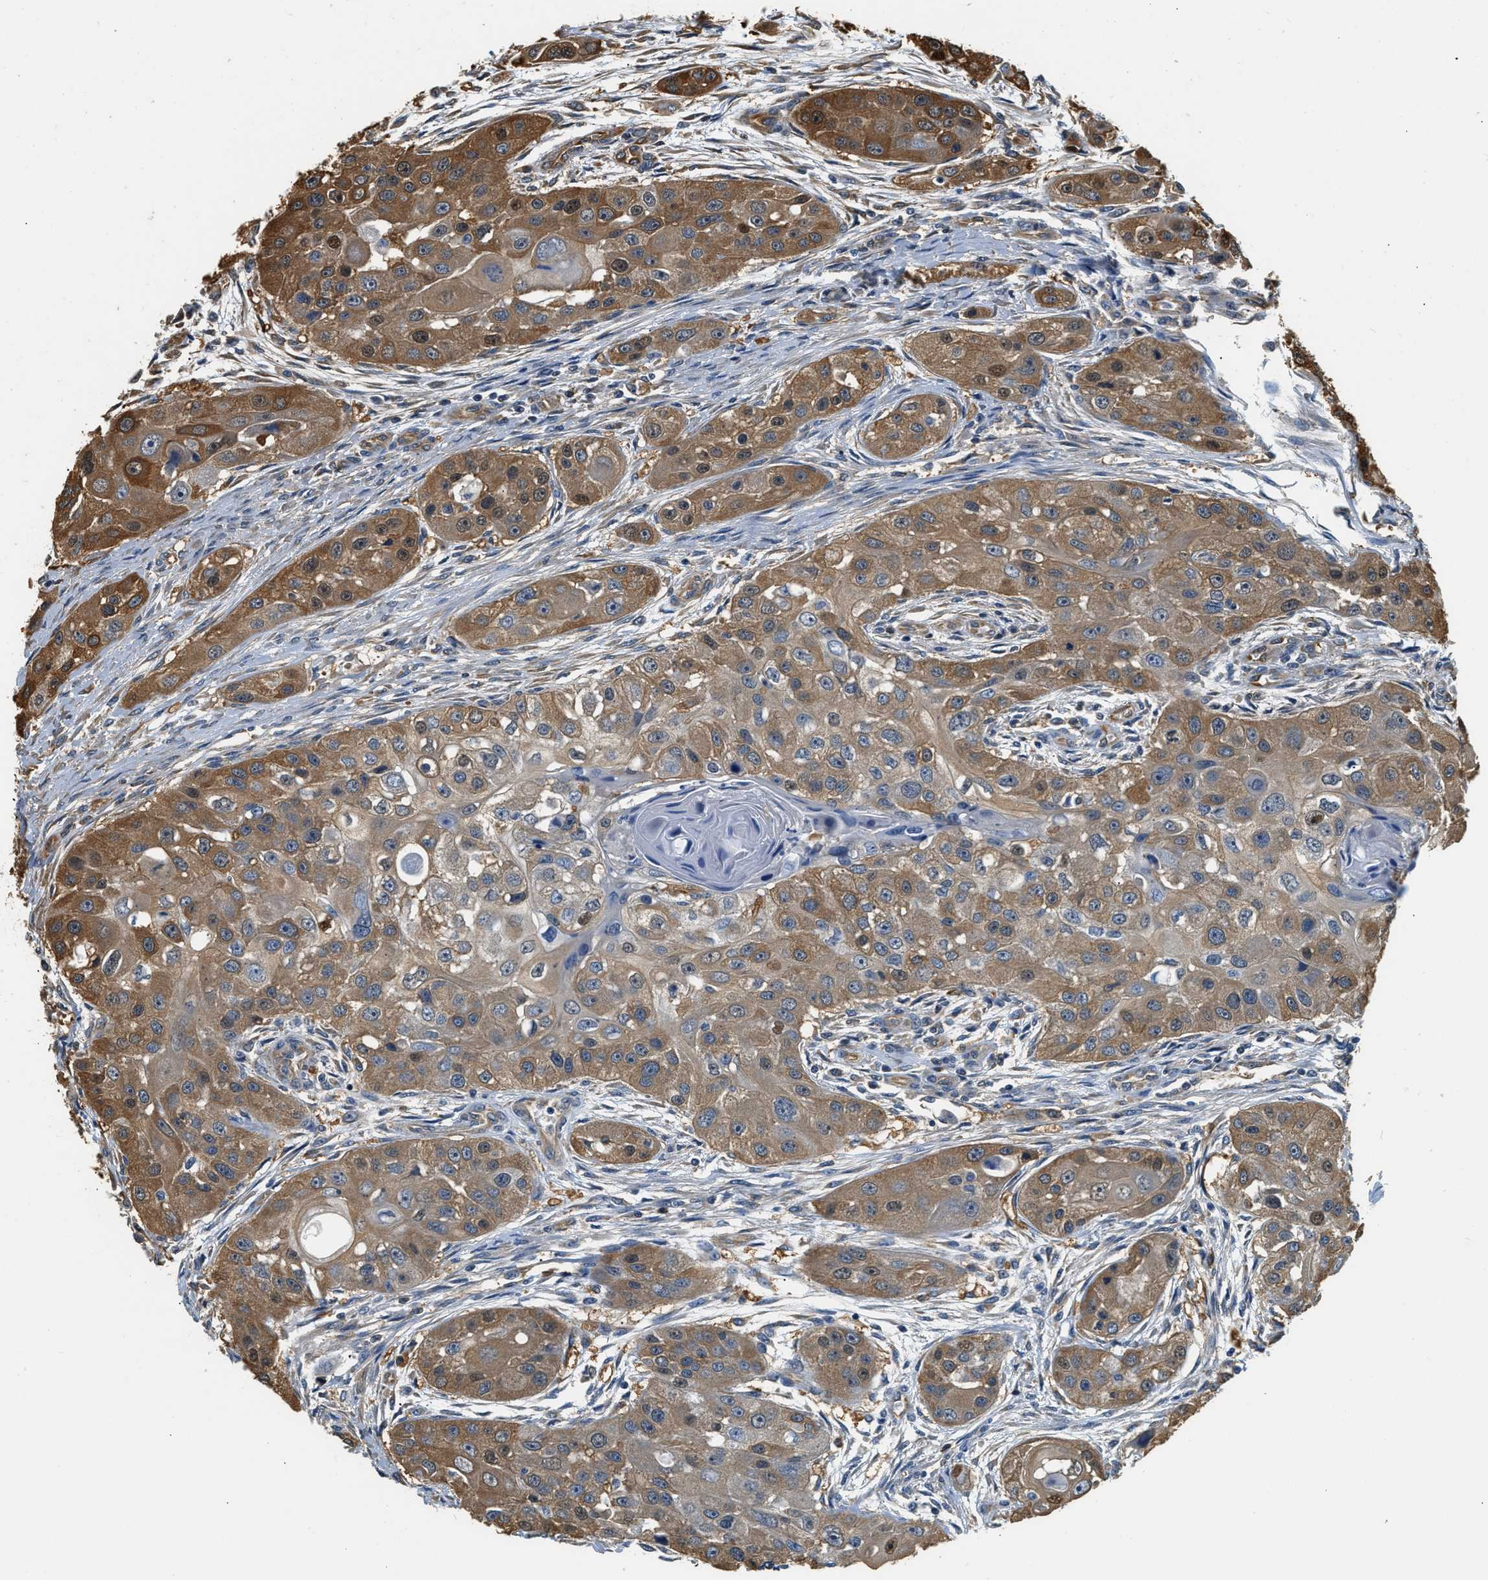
{"staining": {"intensity": "moderate", "quantity": ">75%", "location": "cytoplasmic/membranous"}, "tissue": "head and neck cancer", "cell_type": "Tumor cells", "image_type": "cancer", "snomed": [{"axis": "morphology", "description": "Normal tissue, NOS"}, {"axis": "morphology", "description": "Squamous cell carcinoma, NOS"}, {"axis": "topography", "description": "Skeletal muscle"}, {"axis": "topography", "description": "Head-Neck"}], "caption": "Immunohistochemistry (DAB) staining of head and neck cancer demonstrates moderate cytoplasmic/membranous protein expression in about >75% of tumor cells. The staining is performed using DAB (3,3'-diaminobenzidine) brown chromogen to label protein expression. The nuclei are counter-stained blue using hematoxylin.", "gene": "PPP2R1B", "patient": {"sex": "male", "age": 51}}